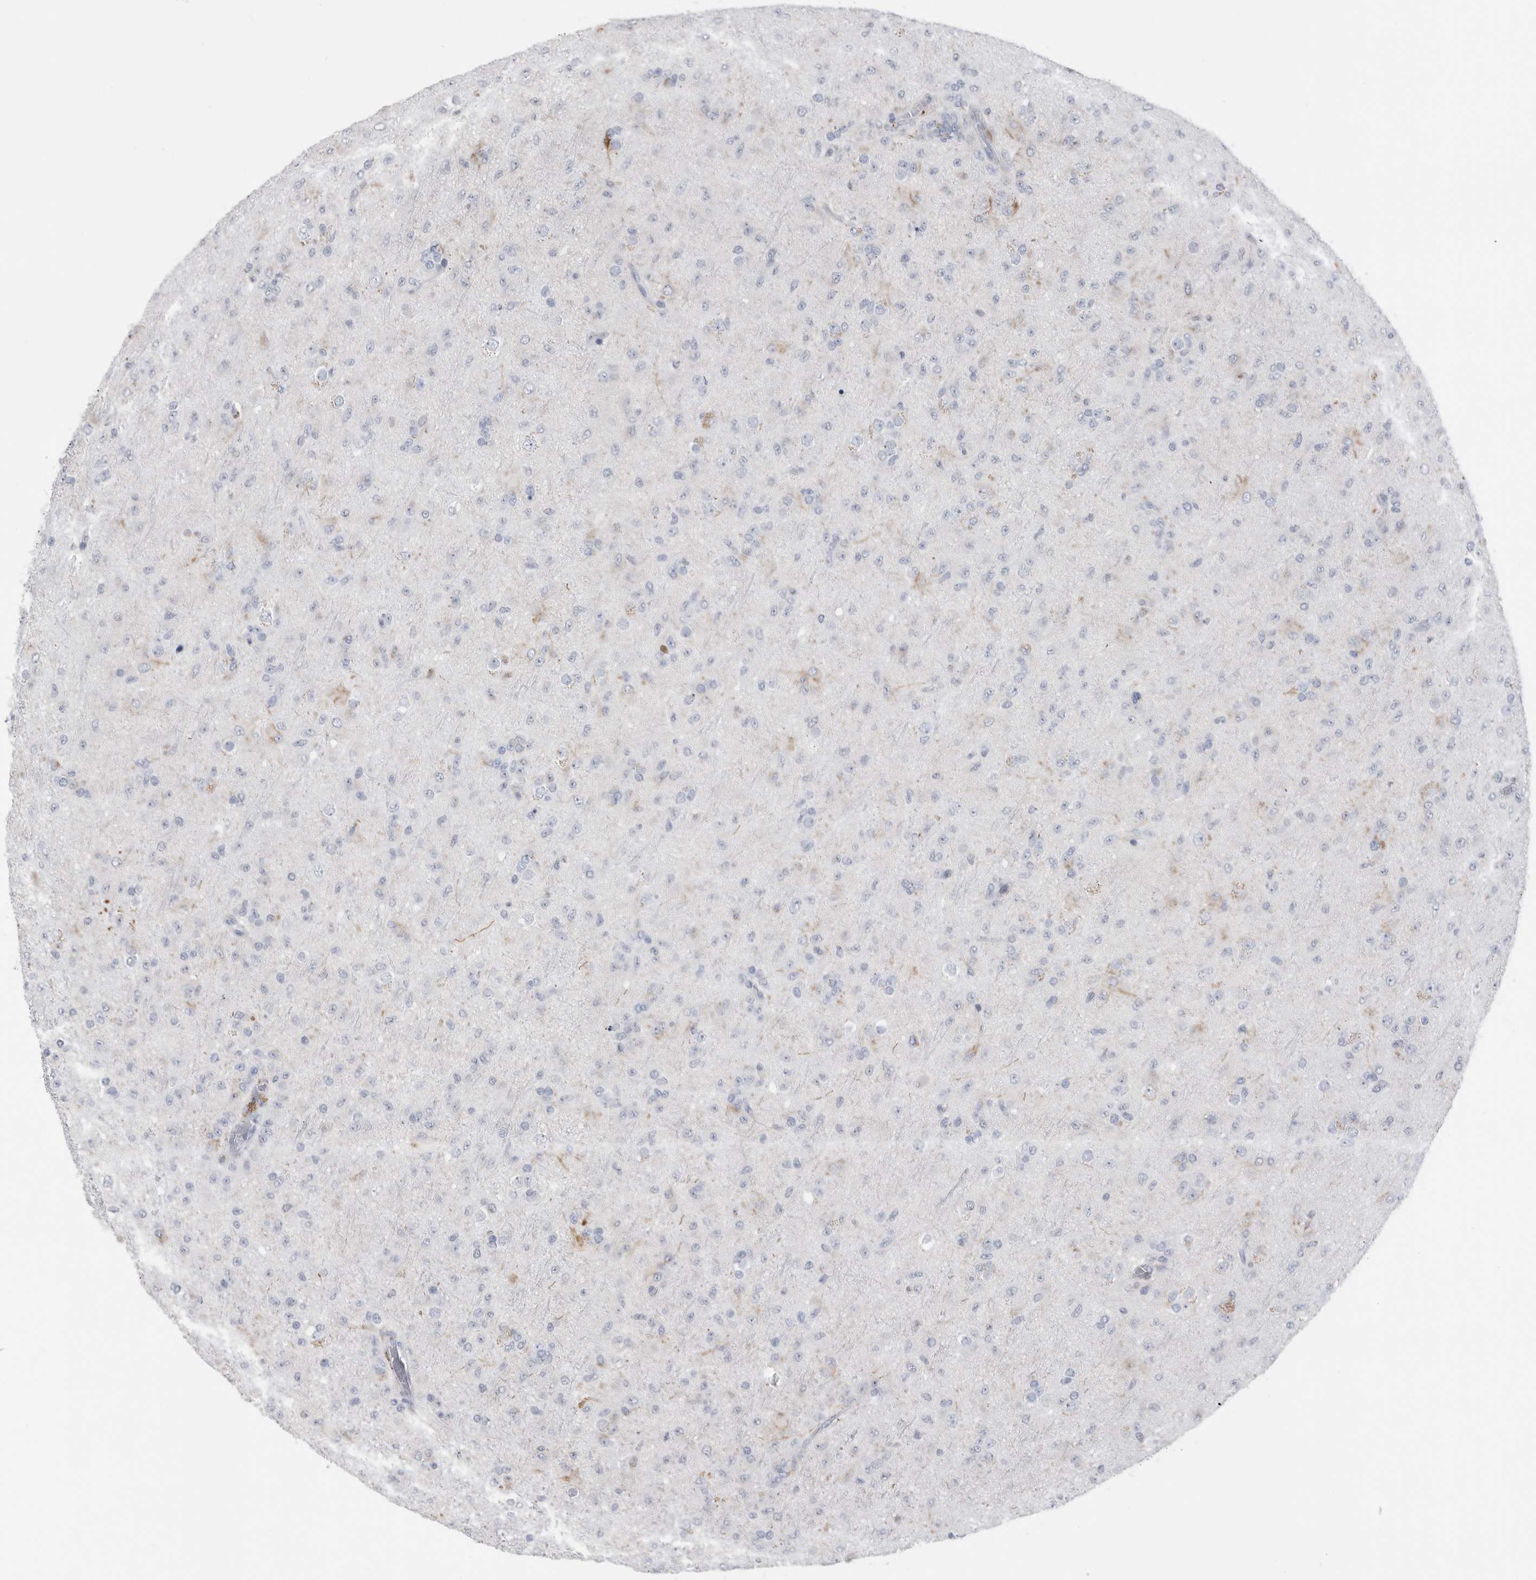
{"staining": {"intensity": "negative", "quantity": "none", "location": "none"}, "tissue": "glioma", "cell_type": "Tumor cells", "image_type": "cancer", "snomed": [{"axis": "morphology", "description": "Glioma, malignant, Low grade"}, {"axis": "topography", "description": "Brain"}], "caption": "An image of low-grade glioma (malignant) stained for a protein shows no brown staining in tumor cells. (DAB (3,3'-diaminobenzidine) immunohistochemistry with hematoxylin counter stain).", "gene": "ABHD12", "patient": {"sex": "male", "age": 65}}